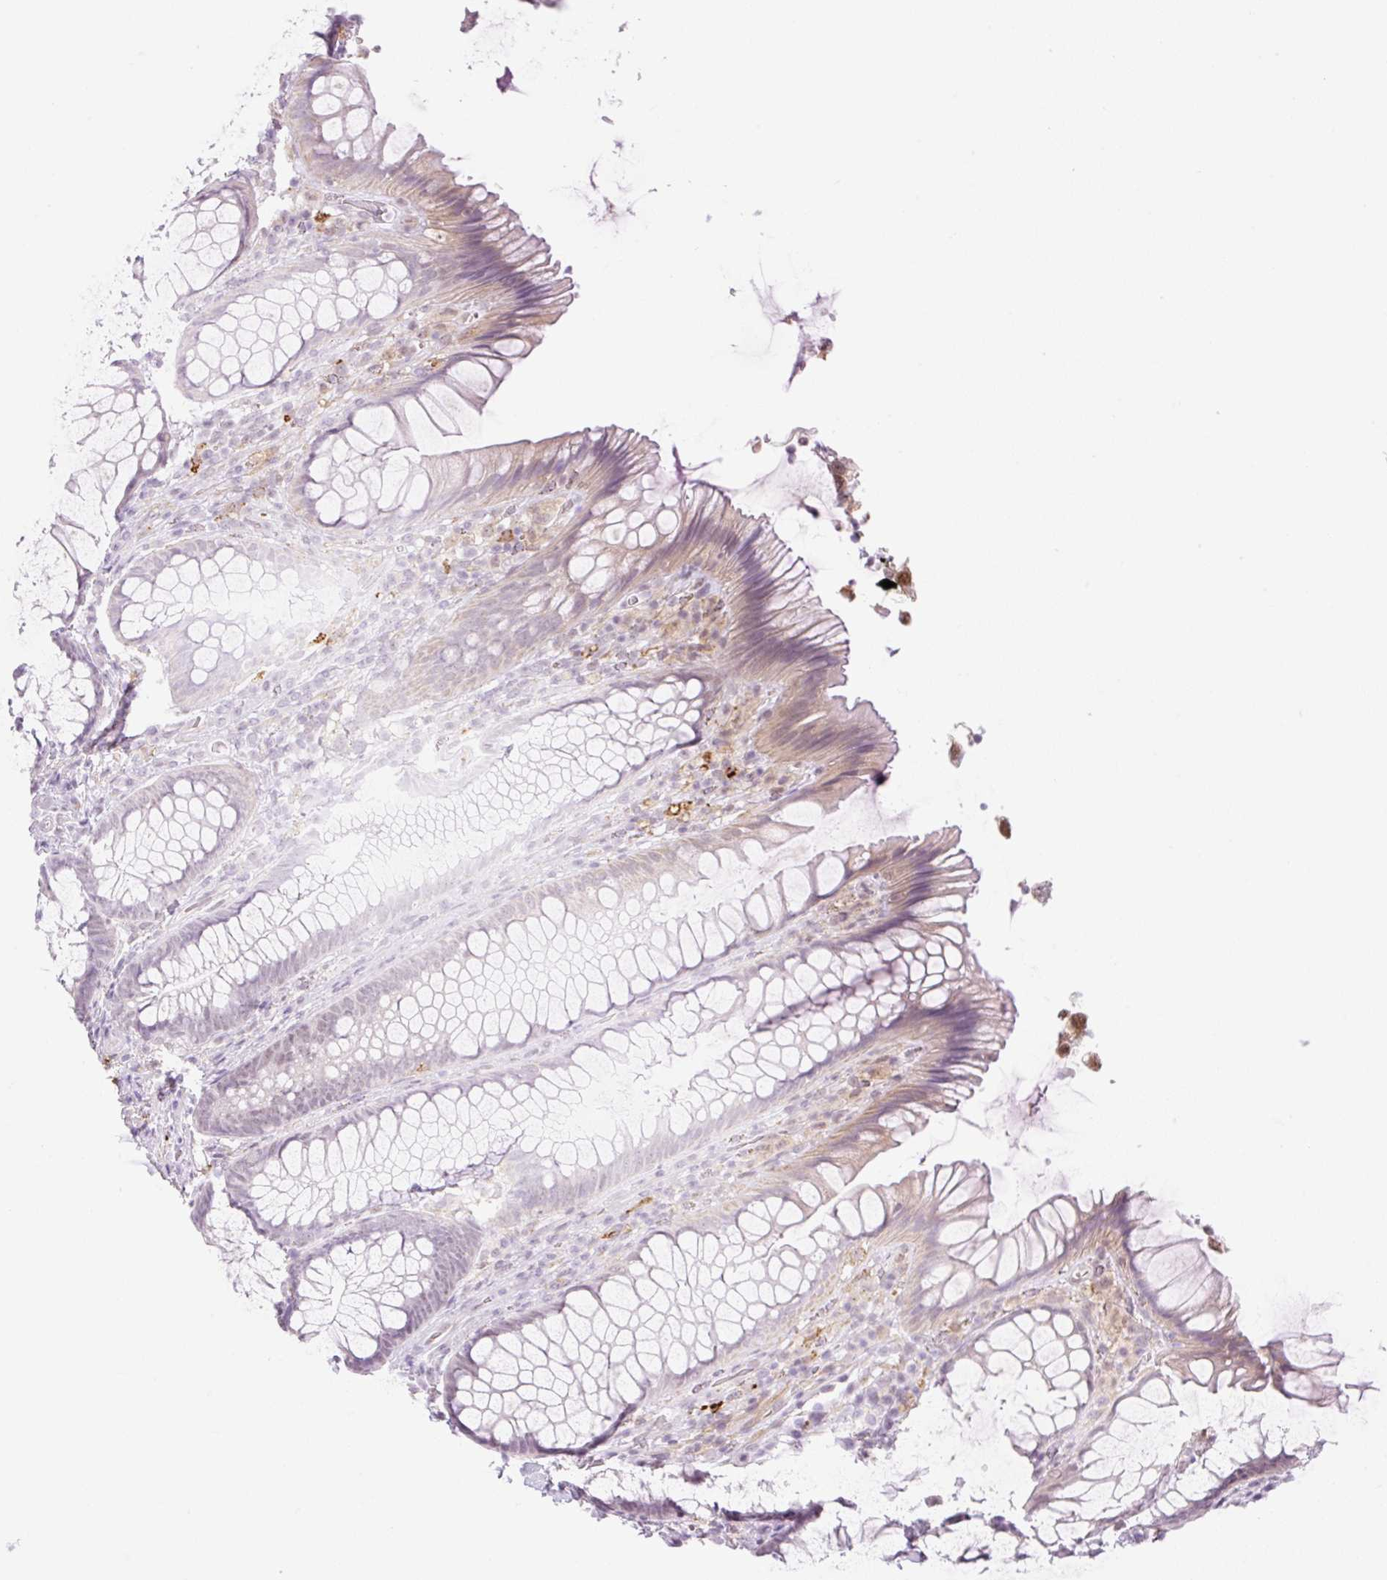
{"staining": {"intensity": "weak", "quantity": "<25%", "location": "cytoplasmic/membranous"}, "tissue": "rectum", "cell_type": "Glandular cells", "image_type": "normal", "snomed": [{"axis": "morphology", "description": "Normal tissue, NOS"}, {"axis": "topography", "description": "Rectum"}], "caption": "Immunohistochemistry histopathology image of benign rectum: rectum stained with DAB exhibits no significant protein expression in glandular cells.", "gene": "PALM3", "patient": {"sex": "male", "age": 53}}